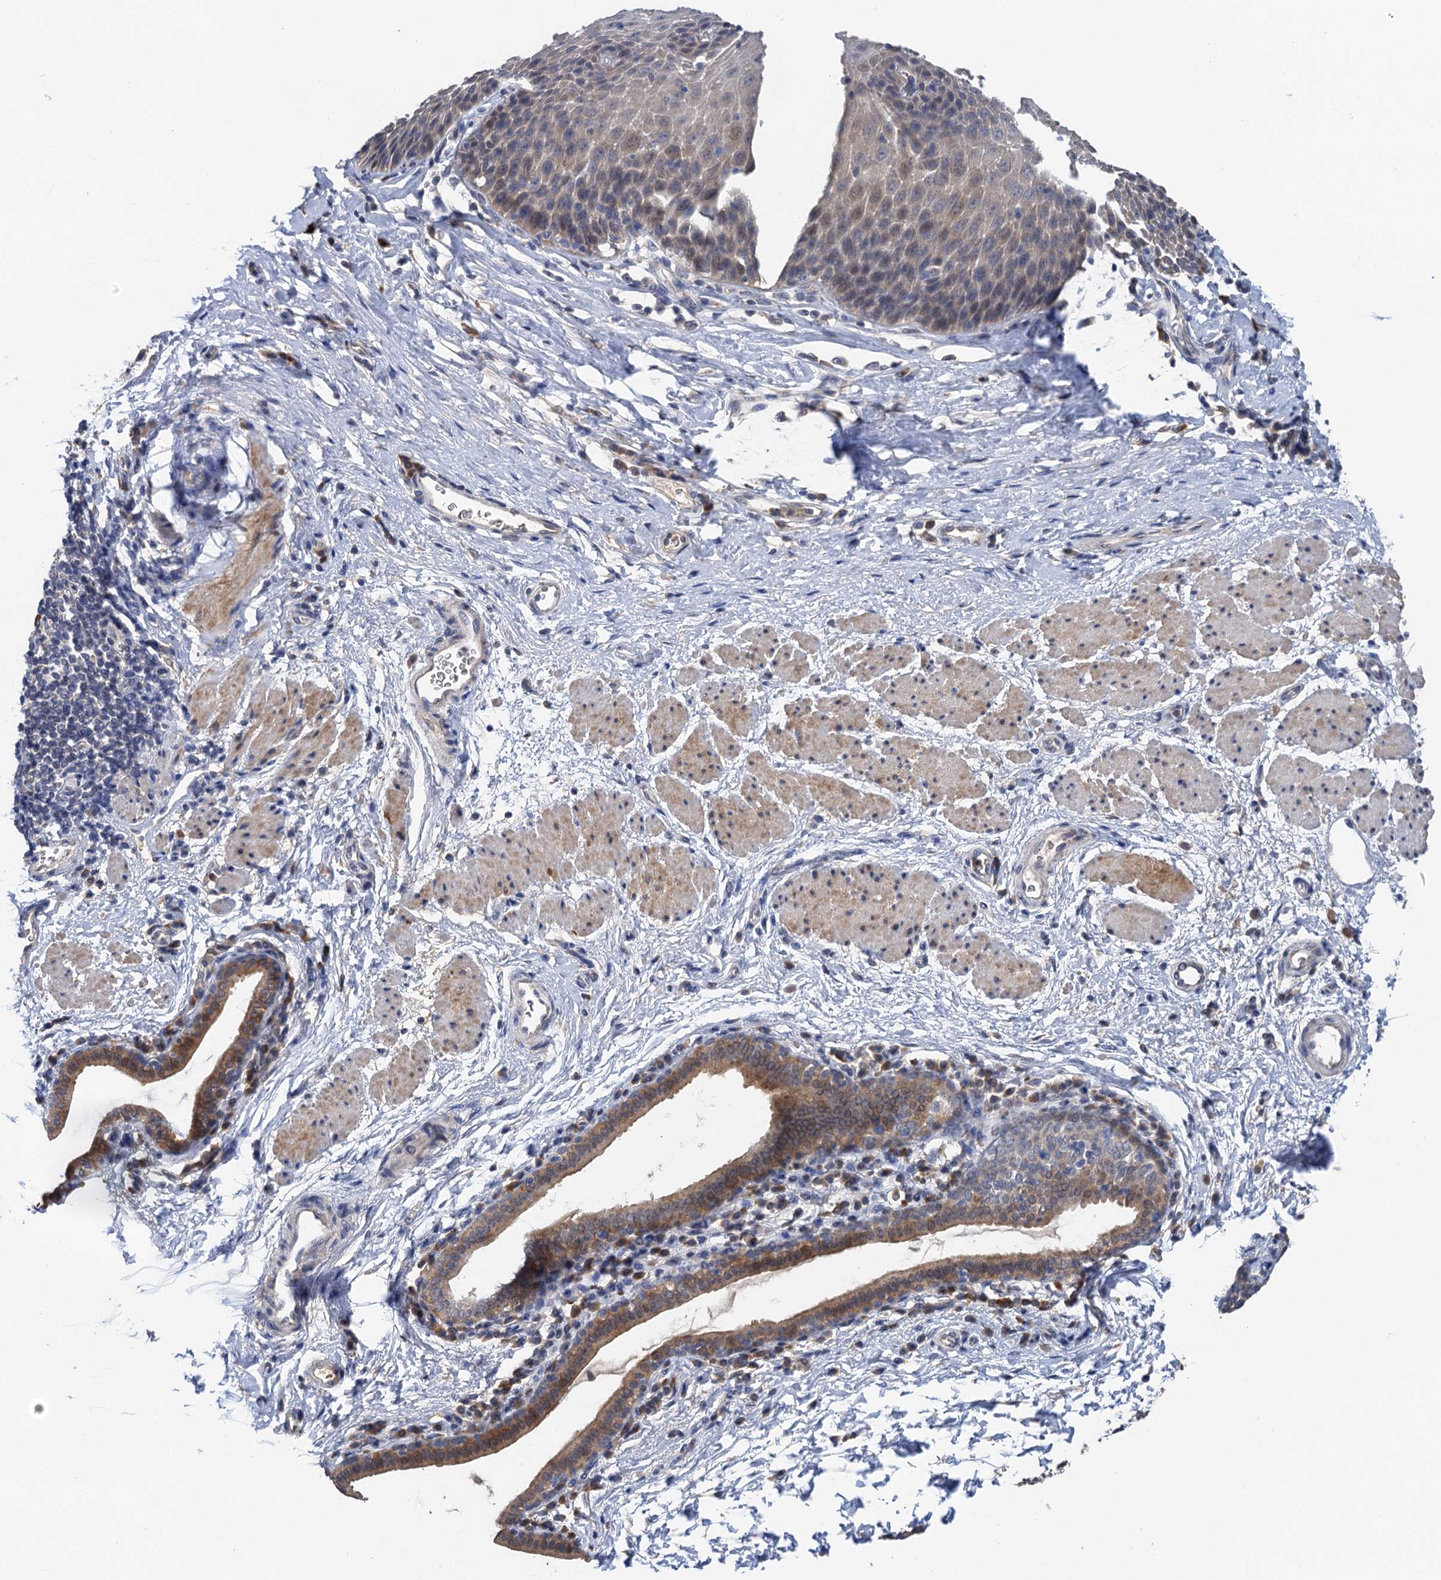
{"staining": {"intensity": "weak", "quantity": "<25%", "location": "cytoplasmic/membranous,nuclear"}, "tissue": "esophagus", "cell_type": "Squamous epithelial cells", "image_type": "normal", "snomed": [{"axis": "morphology", "description": "Normal tissue, NOS"}, {"axis": "topography", "description": "Esophagus"}], "caption": "The immunohistochemistry (IHC) micrograph has no significant positivity in squamous epithelial cells of esophagus.", "gene": "TMEM39B", "patient": {"sex": "female", "age": 61}}